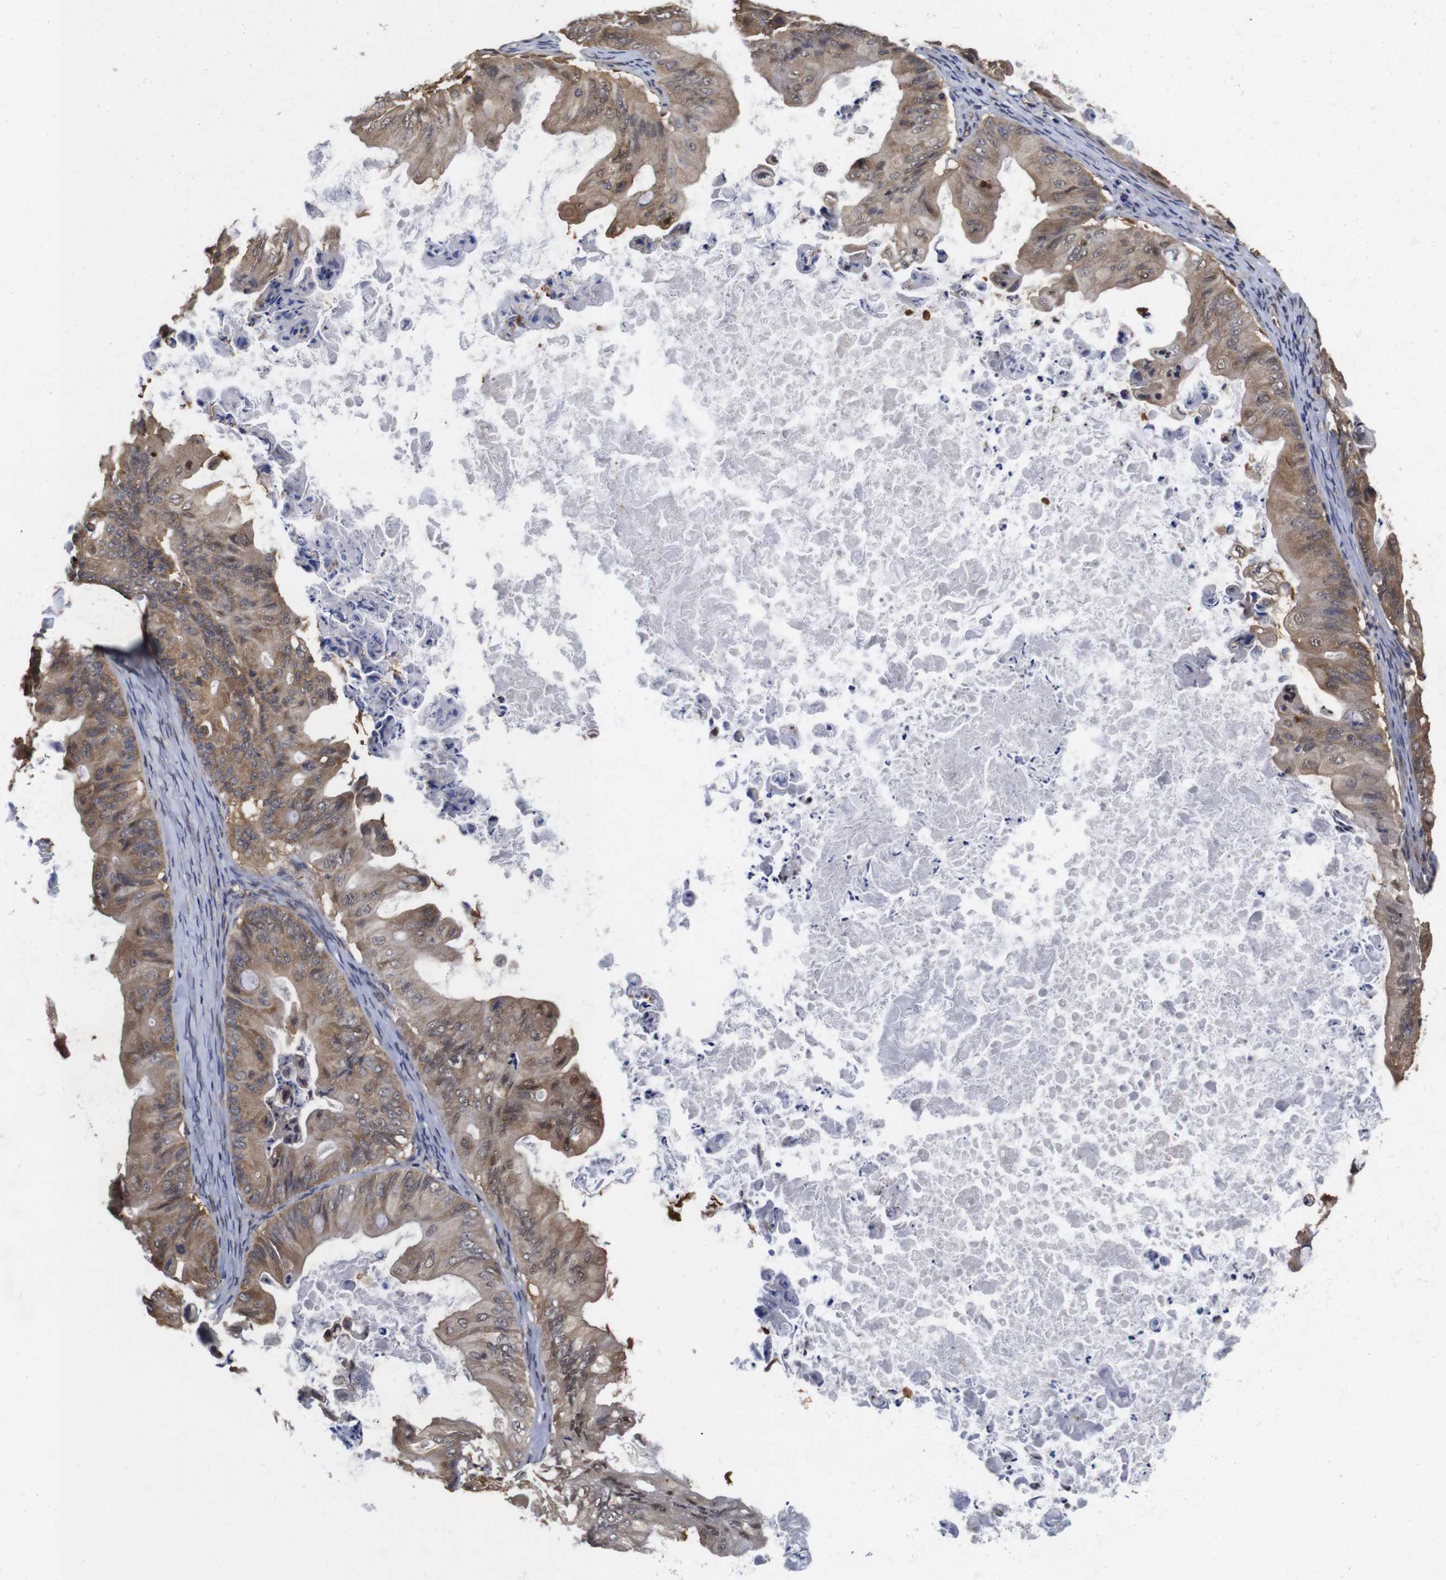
{"staining": {"intensity": "moderate", "quantity": ">75%", "location": "cytoplasmic/membranous"}, "tissue": "ovarian cancer", "cell_type": "Tumor cells", "image_type": "cancer", "snomed": [{"axis": "morphology", "description": "Cystadenocarcinoma, mucinous, NOS"}, {"axis": "topography", "description": "Ovary"}], "caption": "Mucinous cystadenocarcinoma (ovarian) tissue demonstrates moderate cytoplasmic/membranous positivity in about >75% of tumor cells", "gene": "SUMO3", "patient": {"sex": "female", "age": 37}}